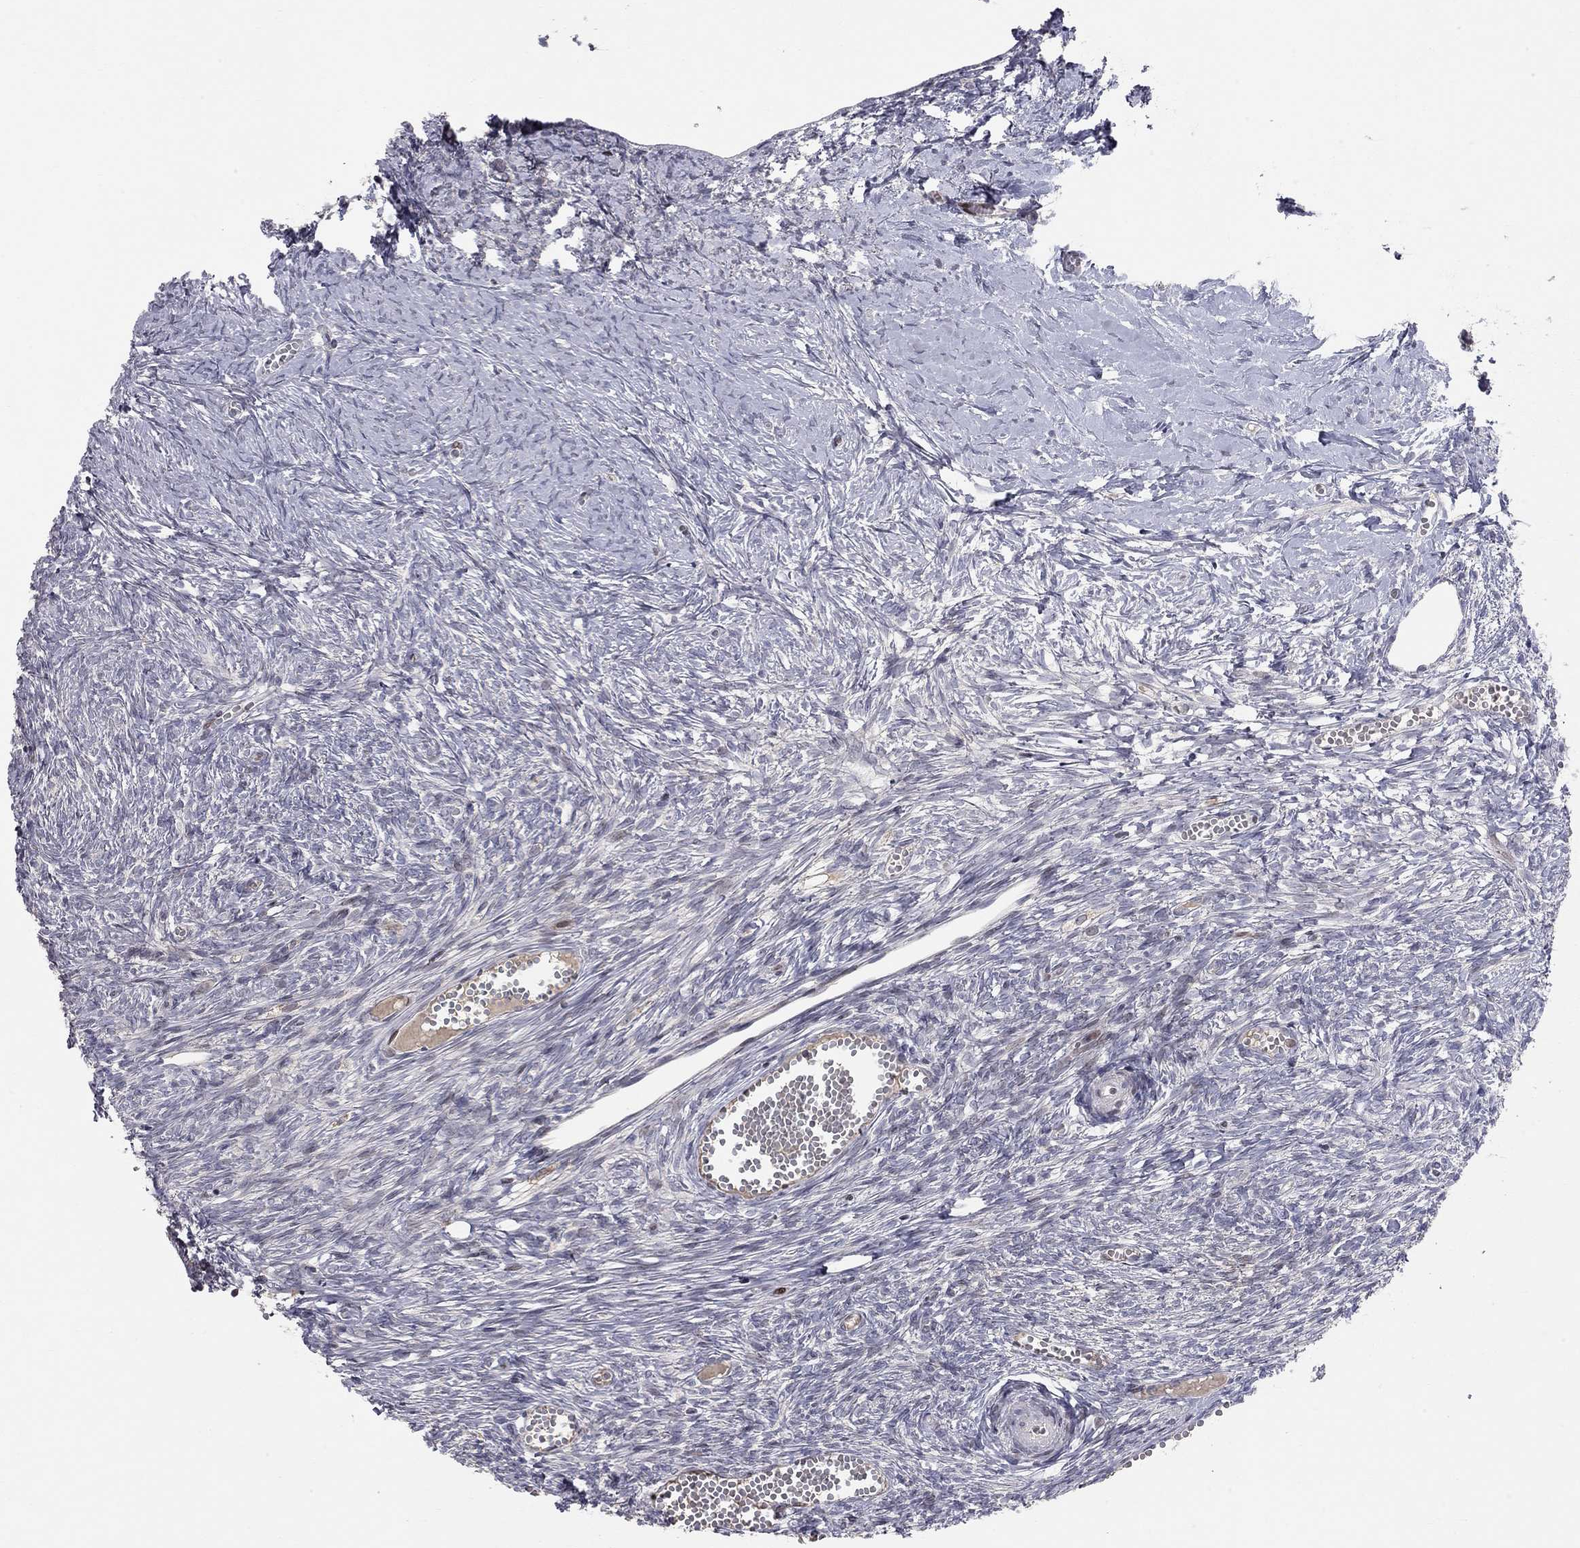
{"staining": {"intensity": "negative", "quantity": "none", "location": "none"}, "tissue": "ovary", "cell_type": "Follicle cells", "image_type": "normal", "snomed": [{"axis": "morphology", "description": "Normal tissue, NOS"}, {"axis": "topography", "description": "Ovary"}], "caption": "The image reveals no staining of follicle cells in unremarkable ovary.", "gene": "ERN2", "patient": {"sex": "female", "age": 43}}